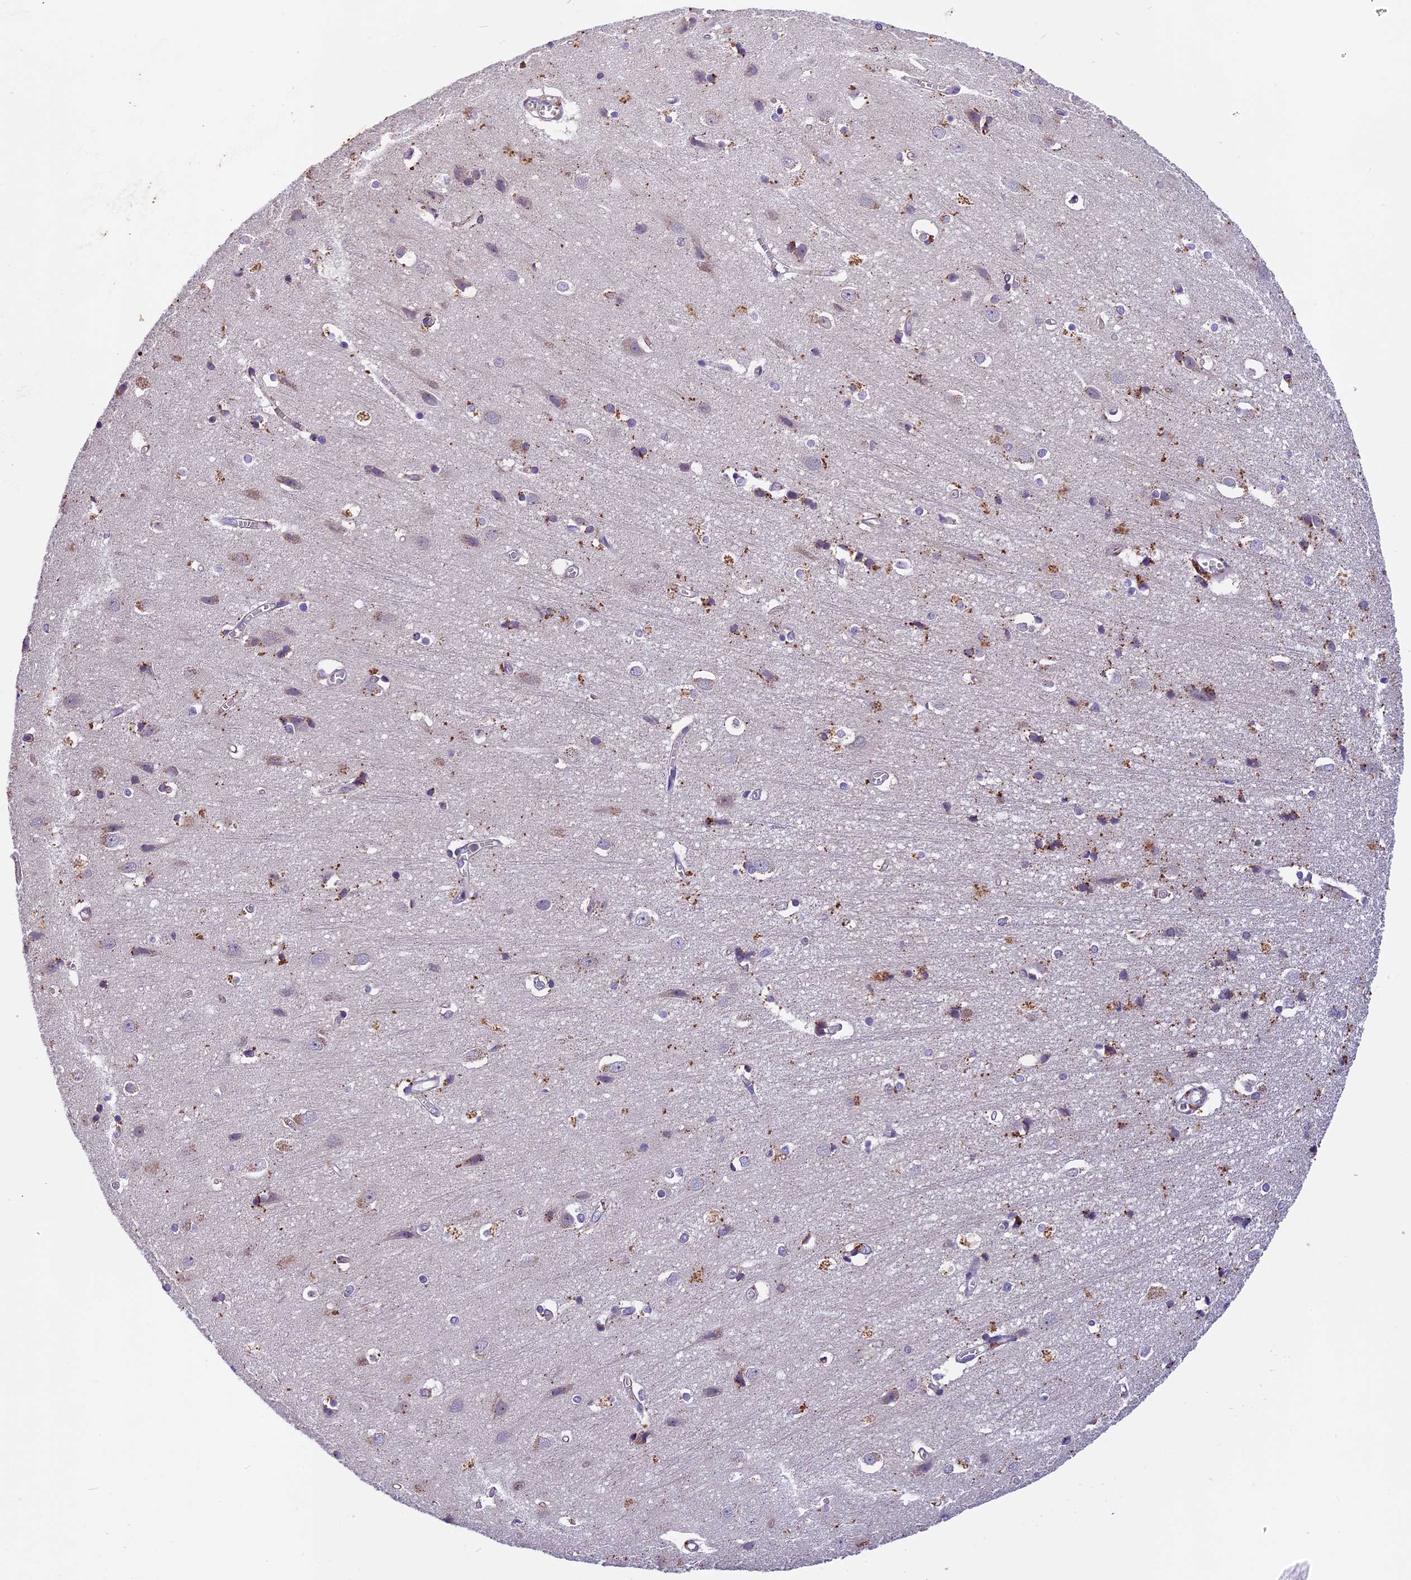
{"staining": {"intensity": "negative", "quantity": "none", "location": "none"}, "tissue": "cerebral cortex", "cell_type": "Endothelial cells", "image_type": "normal", "snomed": [{"axis": "morphology", "description": "Normal tissue, NOS"}, {"axis": "topography", "description": "Cerebral cortex"}], "caption": "This photomicrograph is of benign cerebral cortex stained with immunohistochemistry (IHC) to label a protein in brown with the nuclei are counter-stained blue. There is no positivity in endothelial cells.", "gene": "COPE", "patient": {"sex": "male", "age": 54}}